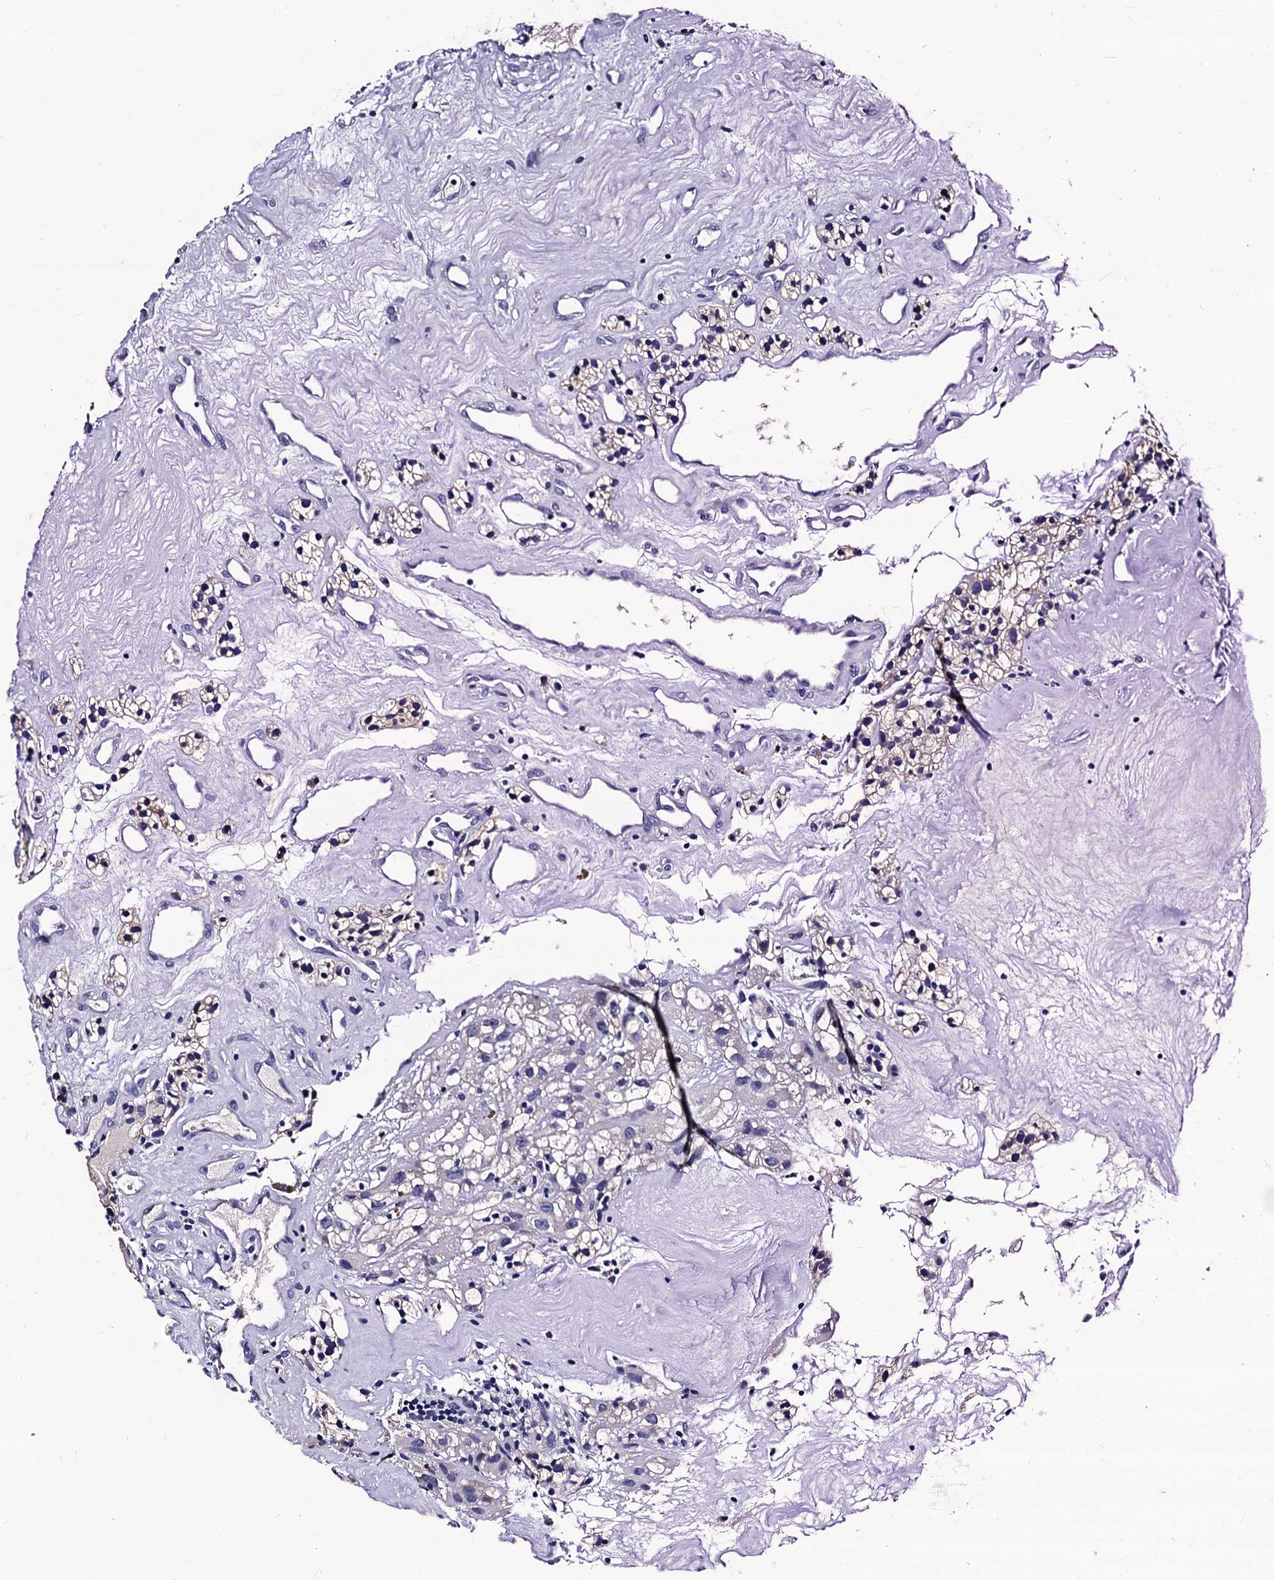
{"staining": {"intensity": "weak", "quantity": "<25%", "location": "cytoplasmic/membranous"}, "tissue": "renal cancer", "cell_type": "Tumor cells", "image_type": "cancer", "snomed": [{"axis": "morphology", "description": "Adenocarcinoma, NOS"}, {"axis": "topography", "description": "Kidney"}], "caption": "Adenocarcinoma (renal) stained for a protein using immunohistochemistry reveals no staining tumor cells.", "gene": "LRRC30", "patient": {"sex": "female", "age": 57}}